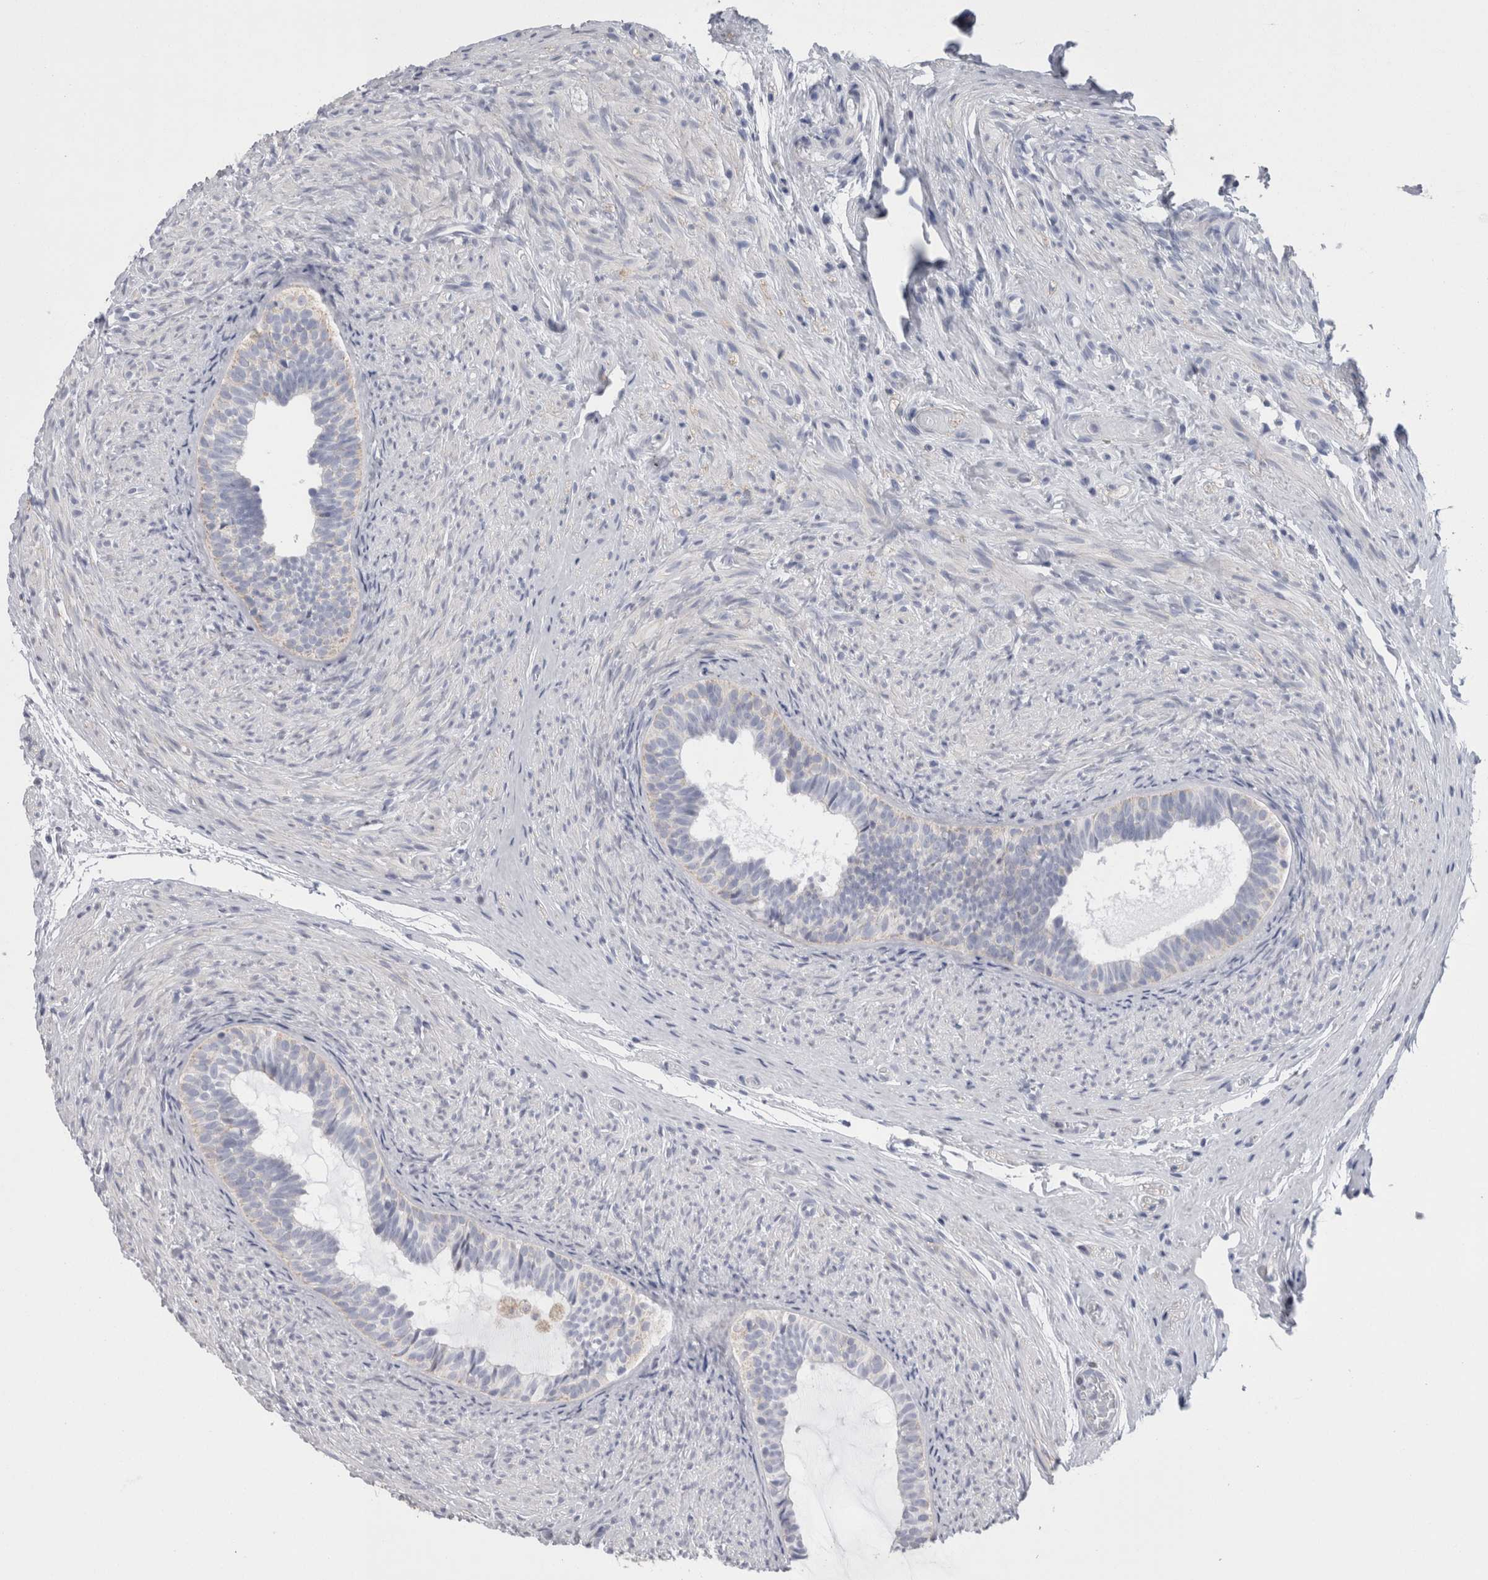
{"staining": {"intensity": "negative", "quantity": "none", "location": "none"}, "tissue": "epididymis", "cell_type": "Glandular cells", "image_type": "normal", "snomed": [{"axis": "morphology", "description": "Normal tissue, NOS"}, {"axis": "topography", "description": "Epididymis"}], "caption": "A high-resolution image shows immunohistochemistry (IHC) staining of normal epididymis, which exhibits no significant expression in glandular cells. Brightfield microscopy of immunohistochemistry (IHC) stained with DAB (brown) and hematoxylin (blue), captured at high magnification.", "gene": "GDAP1", "patient": {"sex": "male", "age": 5}}